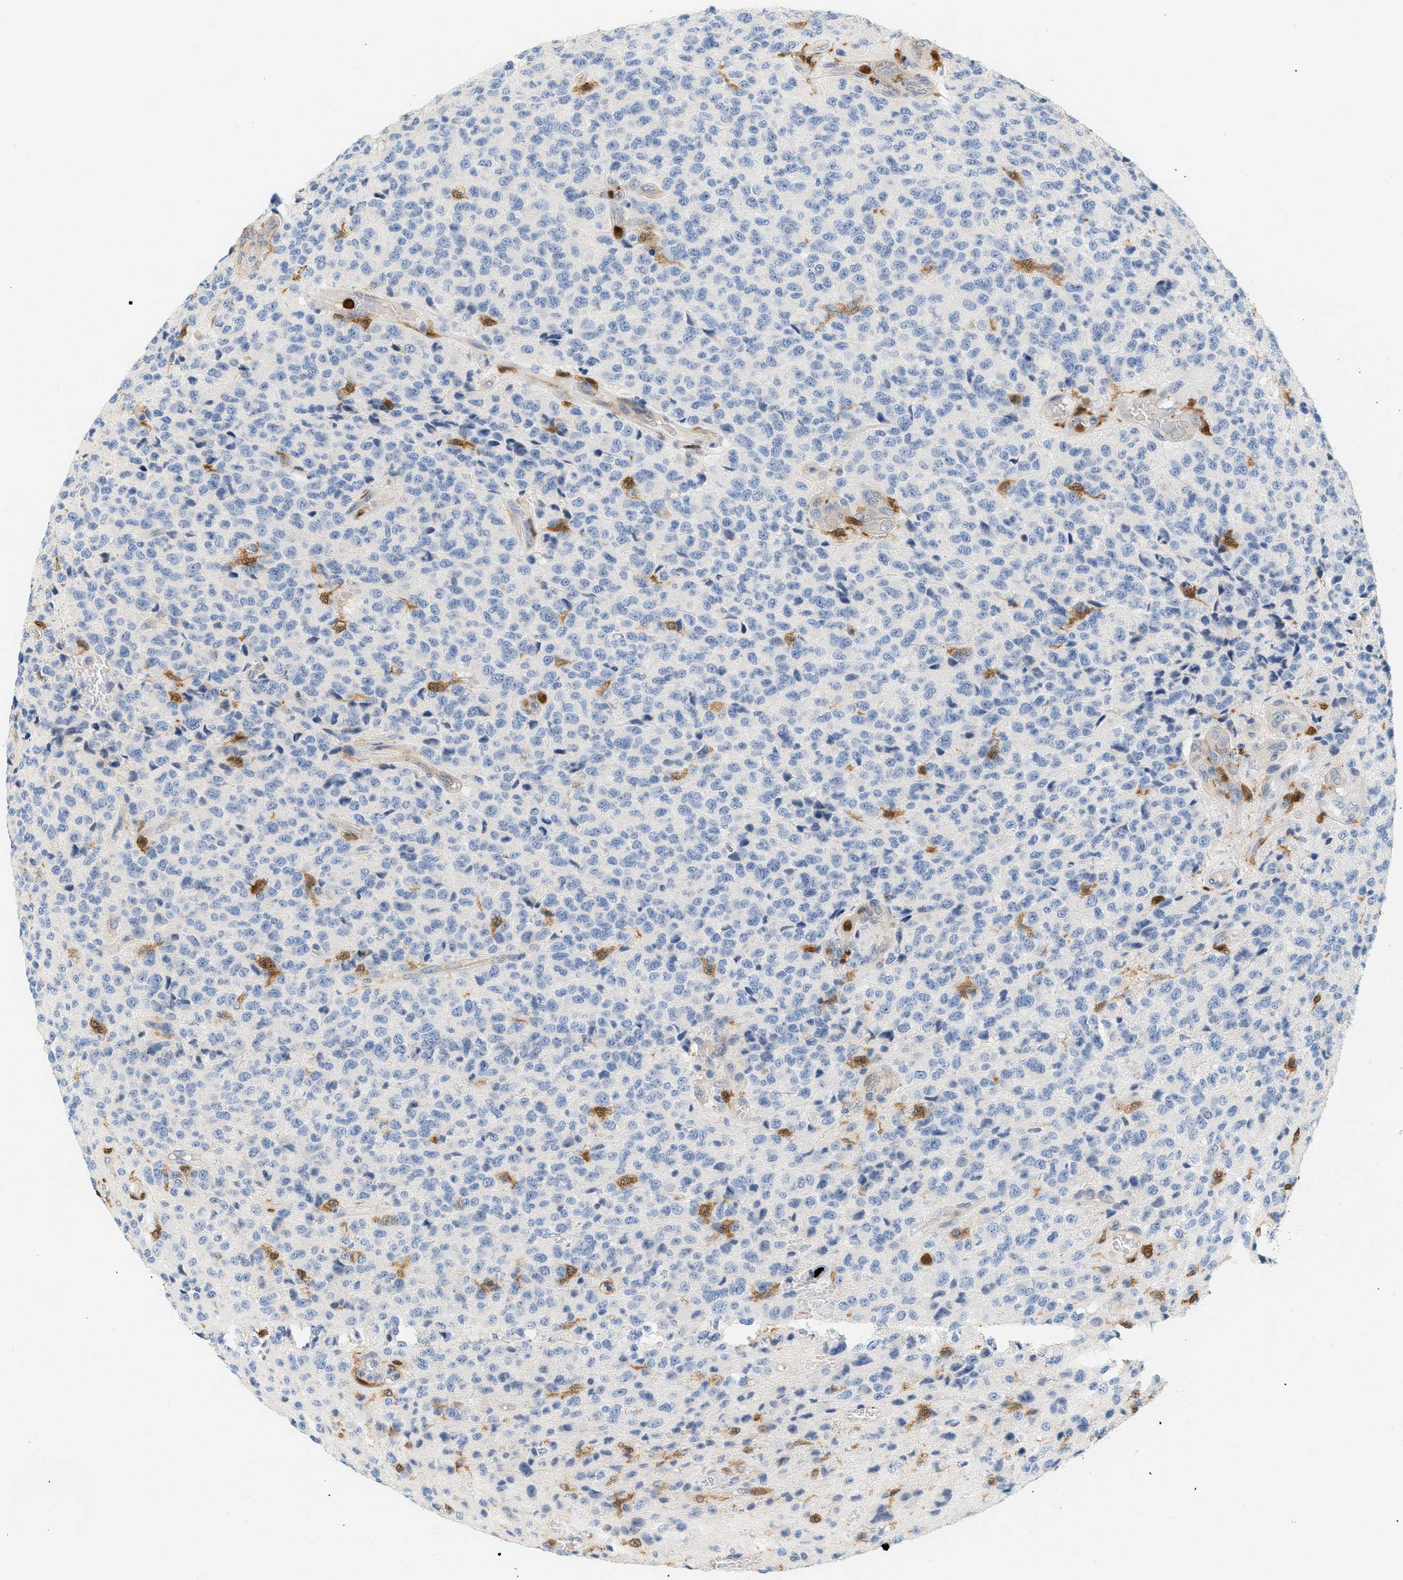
{"staining": {"intensity": "strong", "quantity": "<25%", "location": "cytoplasmic/membranous,nuclear"}, "tissue": "glioma", "cell_type": "Tumor cells", "image_type": "cancer", "snomed": [{"axis": "morphology", "description": "Glioma, malignant, High grade"}, {"axis": "topography", "description": "pancreas cauda"}], "caption": "This histopathology image exhibits glioma stained with immunohistochemistry to label a protein in brown. The cytoplasmic/membranous and nuclear of tumor cells show strong positivity for the protein. Nuclei are counter-stained blue.", "gene": "PYCARD", "patient": {"sex": "male", "age": 60}}